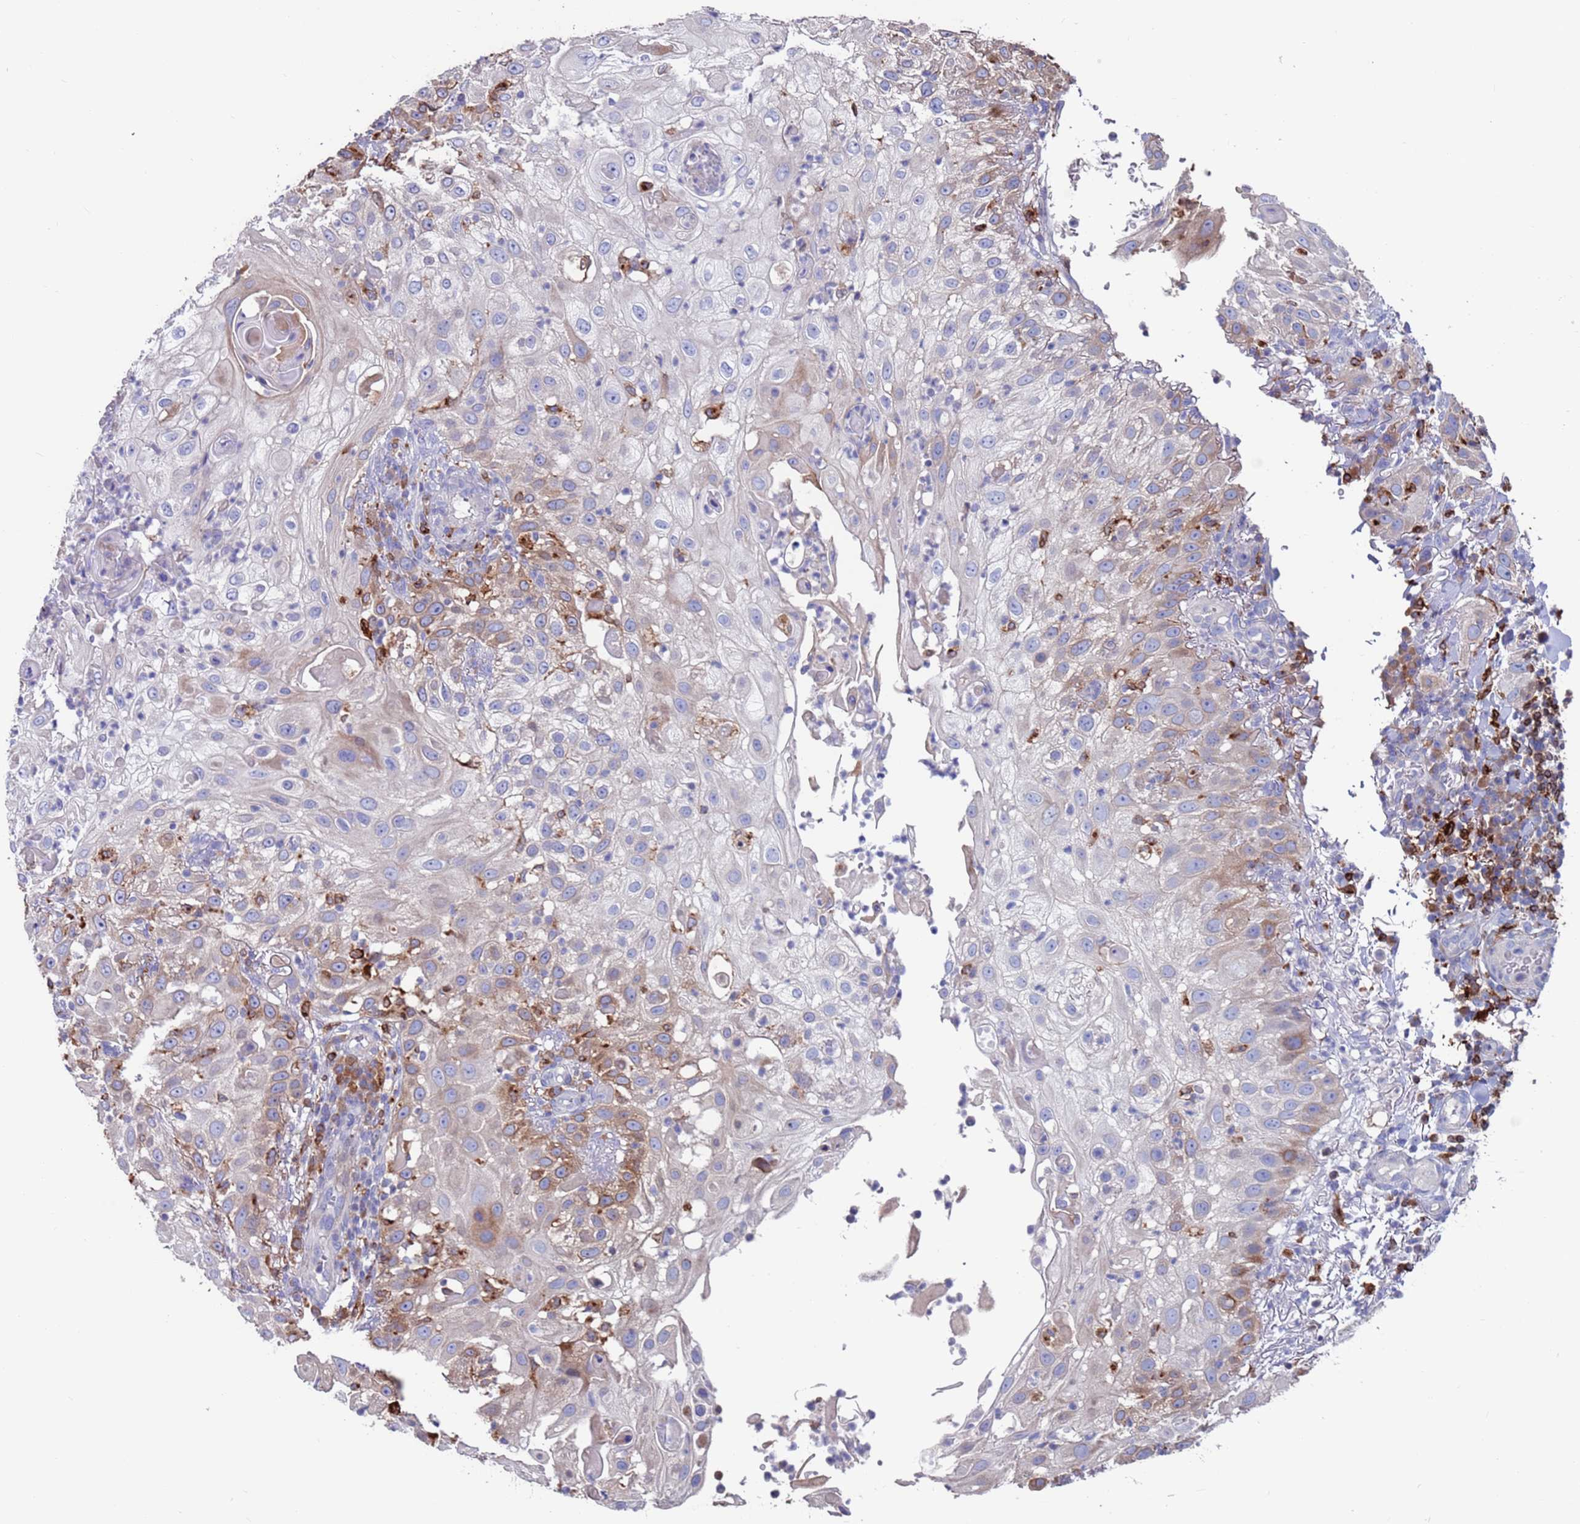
{"staining": {"intensity": "moderate", "quantity": "<25%", "location": "cytoplasmic/membranous"}, "tissue": "skin cancer", "cell_type": "Tumor cells", "image_type": "cancer", "snomed": [{"axis": "morphology", "description": "Squamous cell carcinoma, NOS"}, {"axis": "topography", "description": "Skin"}], "caption": "A low amount of moderate cytoplasmic/membranous expression is seen in approximately <25% of tumor cells in skin cancer (squamous cell carcinoma) tissue.", "gene": "GREB1L", "patient": {"sex": "female", "age": 44}}